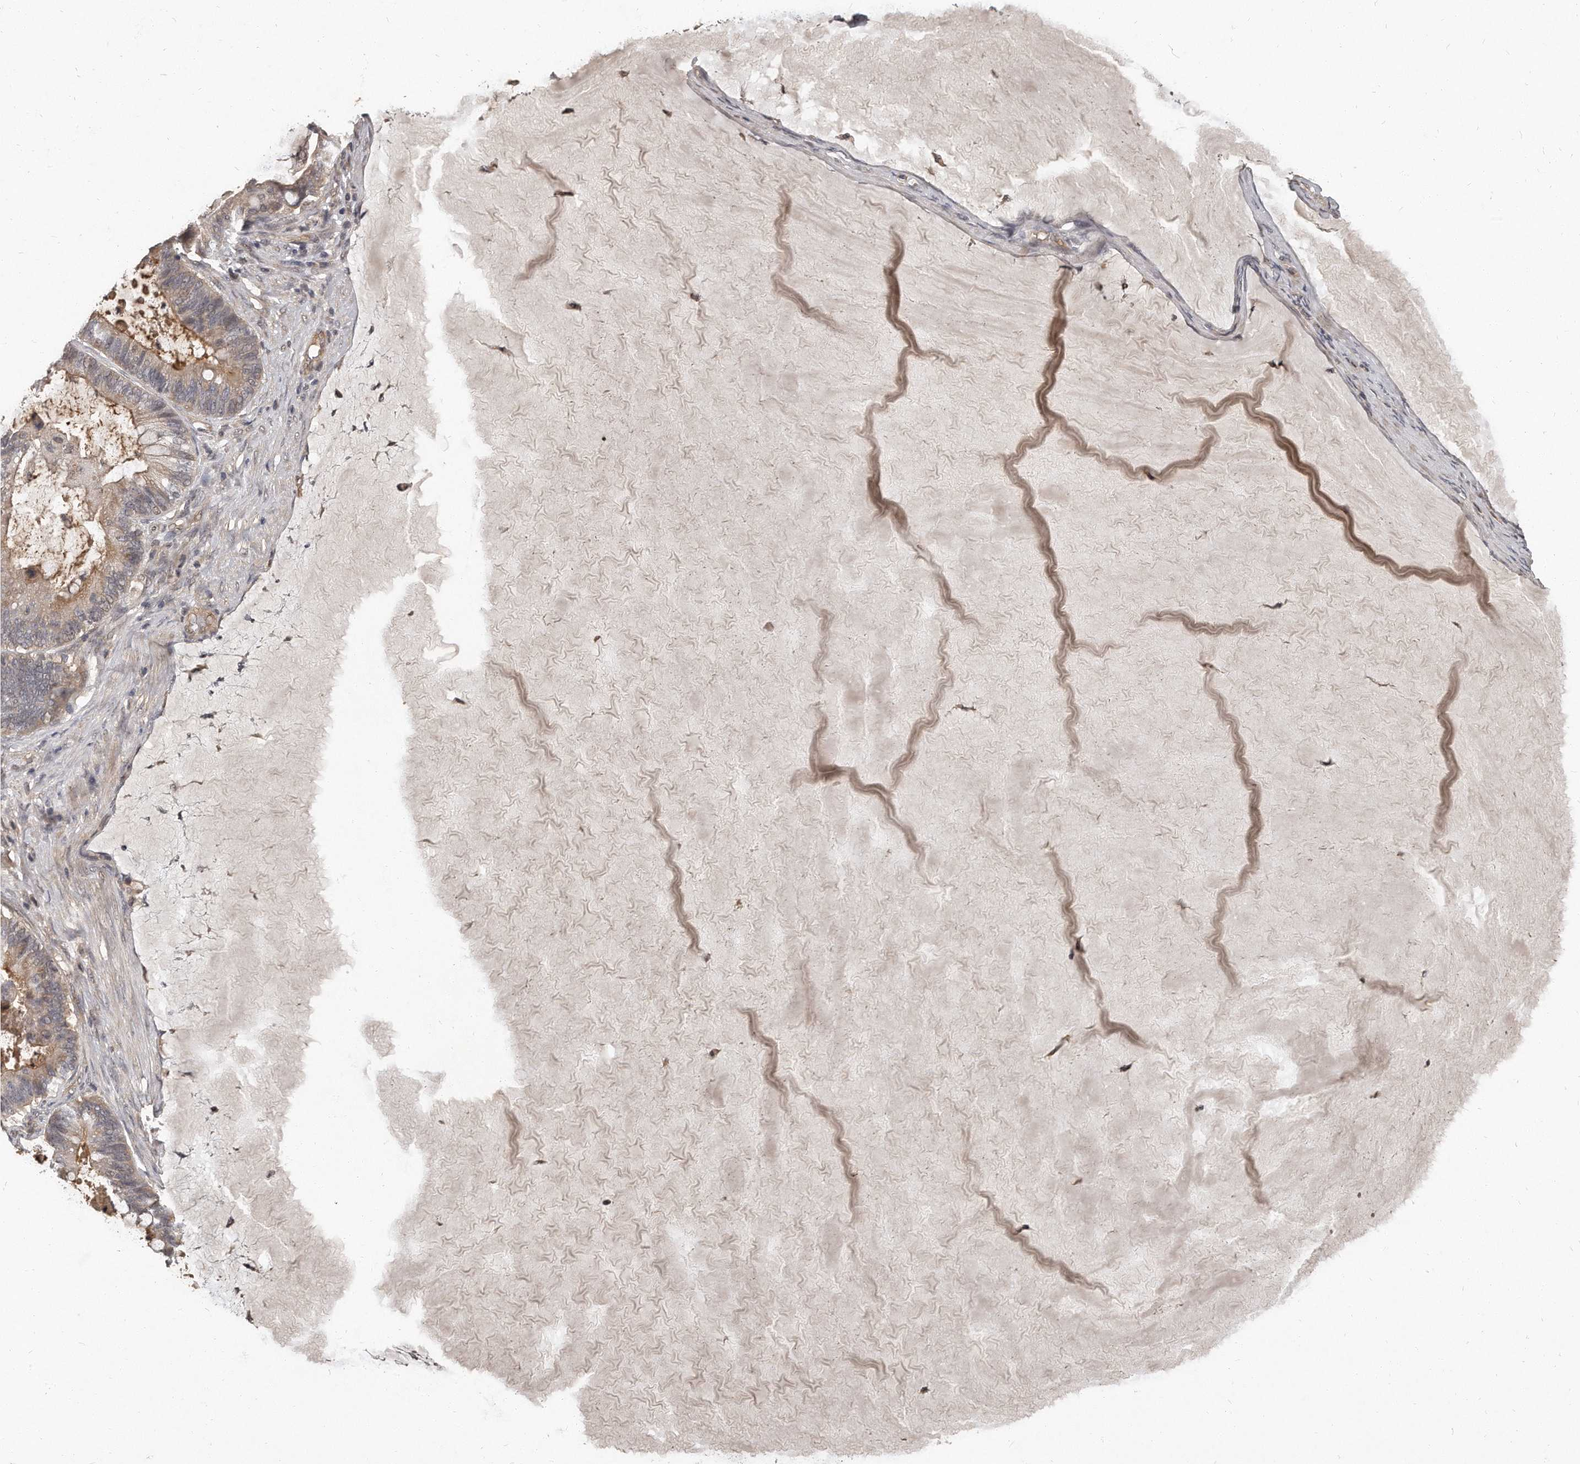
{"staining": {"intensity": "weak", "quantity": "25%-75%", "location": "cytoplasmic/membranous"}, "tissue": "ovarian cancer", "cell_type": "Tumor cells", "image_type": "cancer", "snomed": [{"axis": "morphology", "description": "Cystadenocarcinoma, mucinous, NOS"}, {"axis": "topography", "description": "Ovary"}], "caption": "This image exhibits immunohistochemistry staining of human mucinous cystadenocarcinoma (ovarian), with low weak cytoplasmic/membranous staining in about 25%-75% of tumor cells.", "gene": "GRB10", "patient": {"sex": "female", "age": 61}}